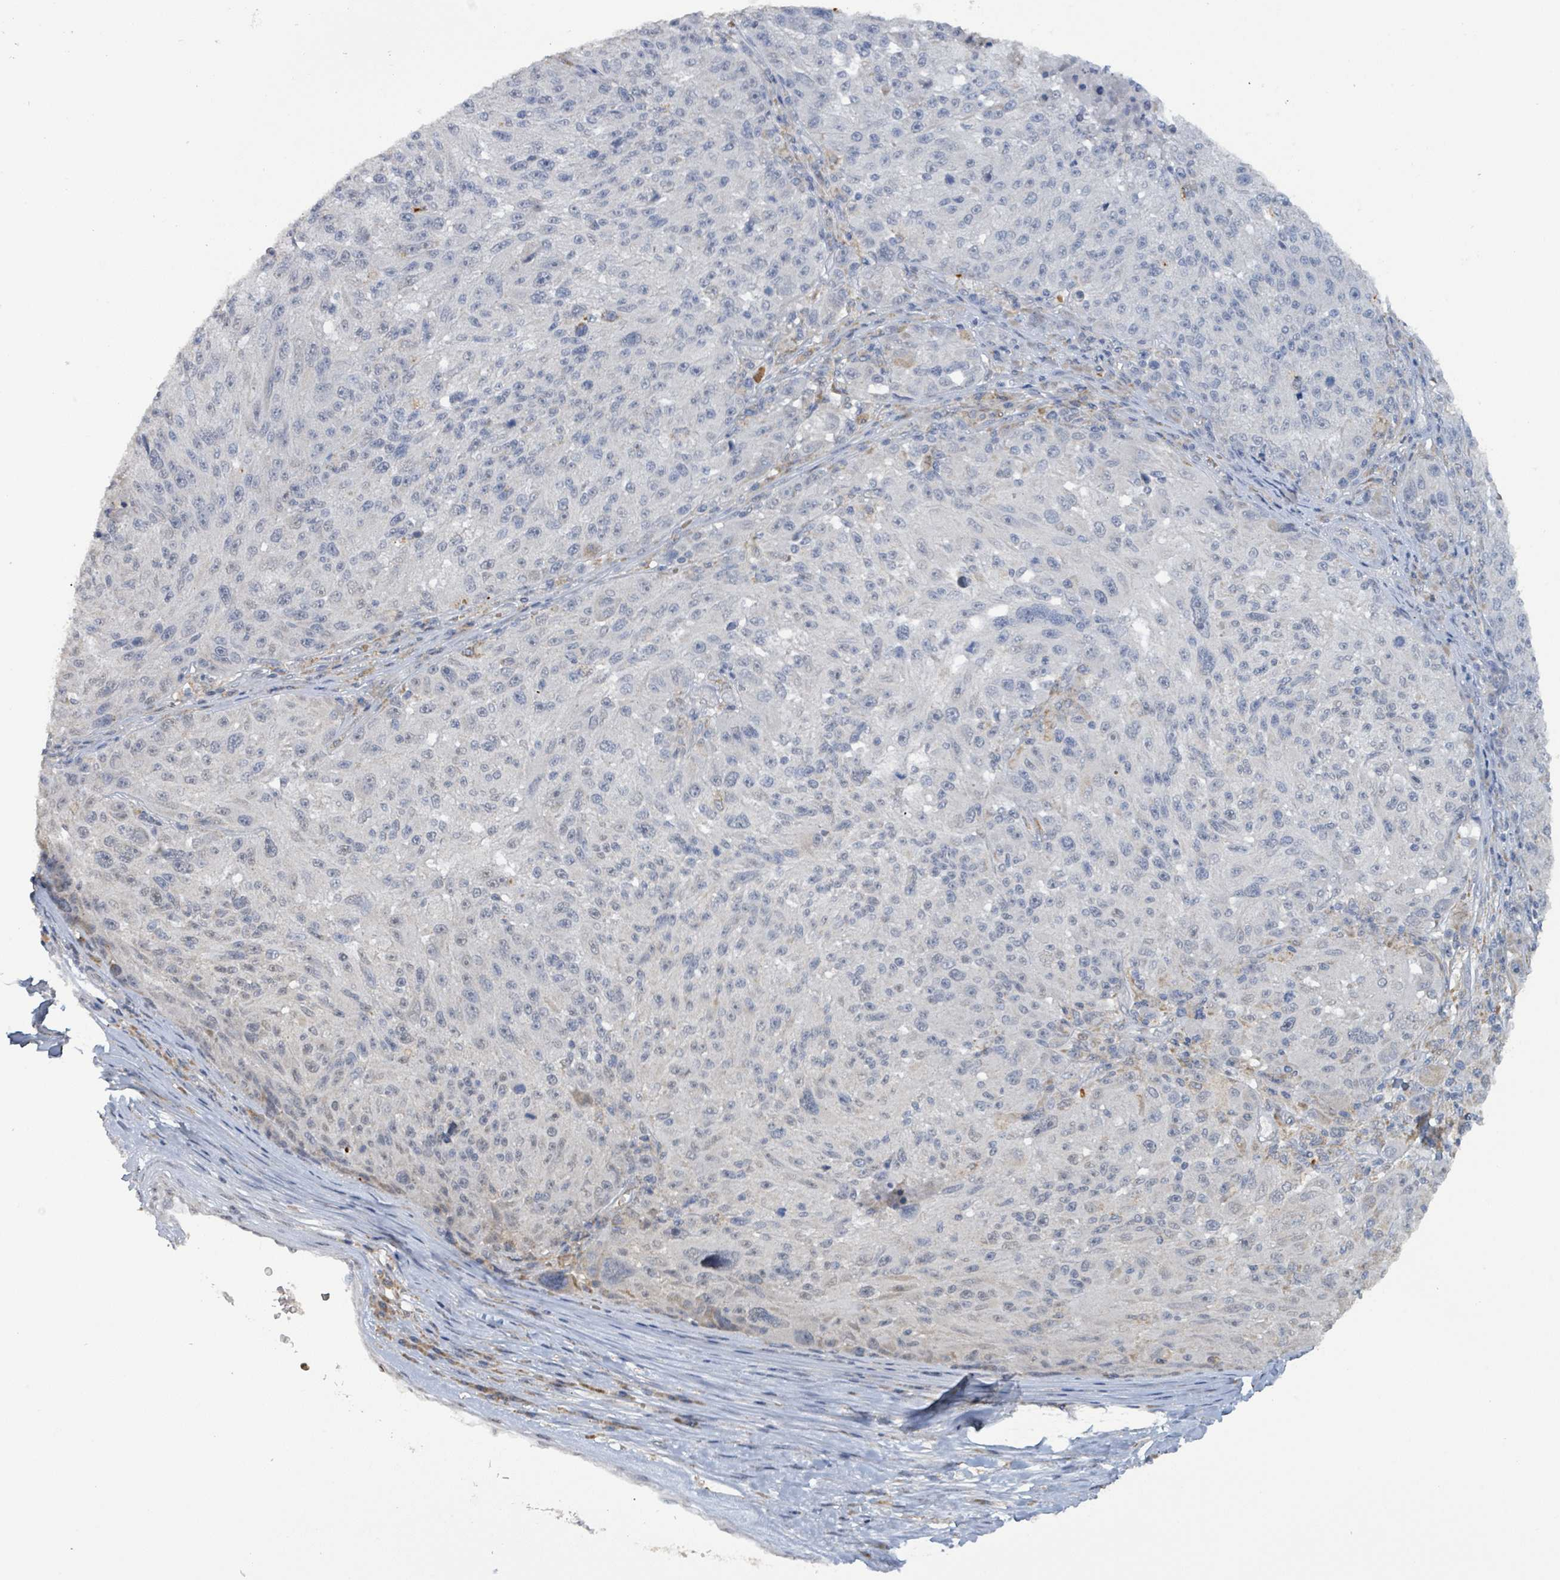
{"staining": {"intensity": "negative", "quantity": "none", "location": "none"}, "tissue": "melanoma", "cell_type": "Tumor cells", "image_type": "cancer", "snomed": [{"axis": "morphology", "description": "Malignant melanoma, NOS"}, {"axis": "topography", "description": "Skin"}], "caption": "A histopathology image of malignant melanoma stained for a protein displays no brown staining in tumor cells.", "gene": "SEBOX", "patient": {"sex": "male", "age": 53}}